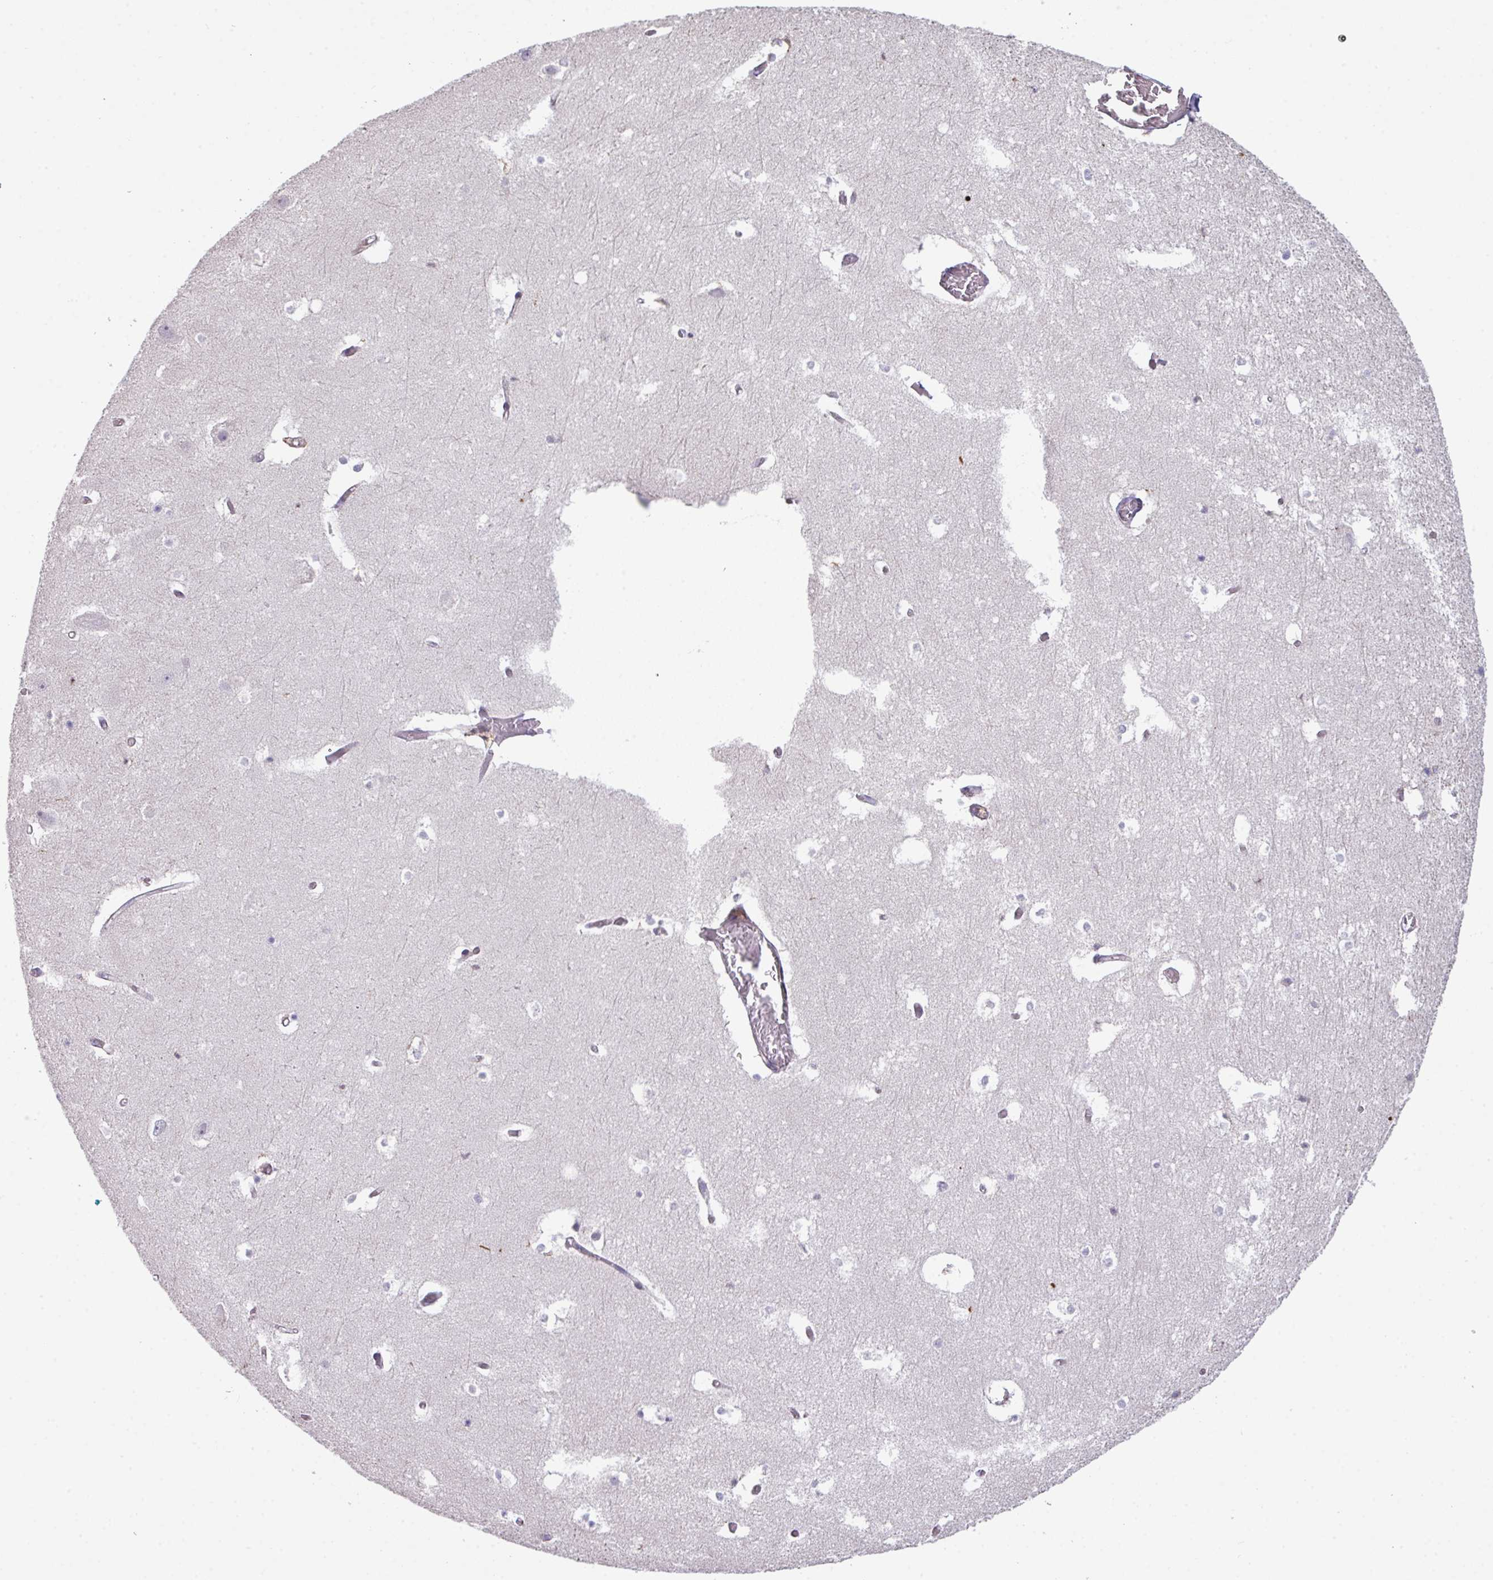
{"staining": {"intensity": "negative", "quantity": "none", "location": "none"}, "tissue": "hippocampus", "cell_type": "Glial cells", "image_type": "normal", "snomed": [{"axis": "morphology", "description": "Normal tissue, NOS"}, {"axis": "topography", "description": "Hippocampus"}], "caption": "Image shows no protein staining in glial cells of benign hippocampus.", "gene": "LRRC41", "patient": {"sex": "female", "age": 52}}